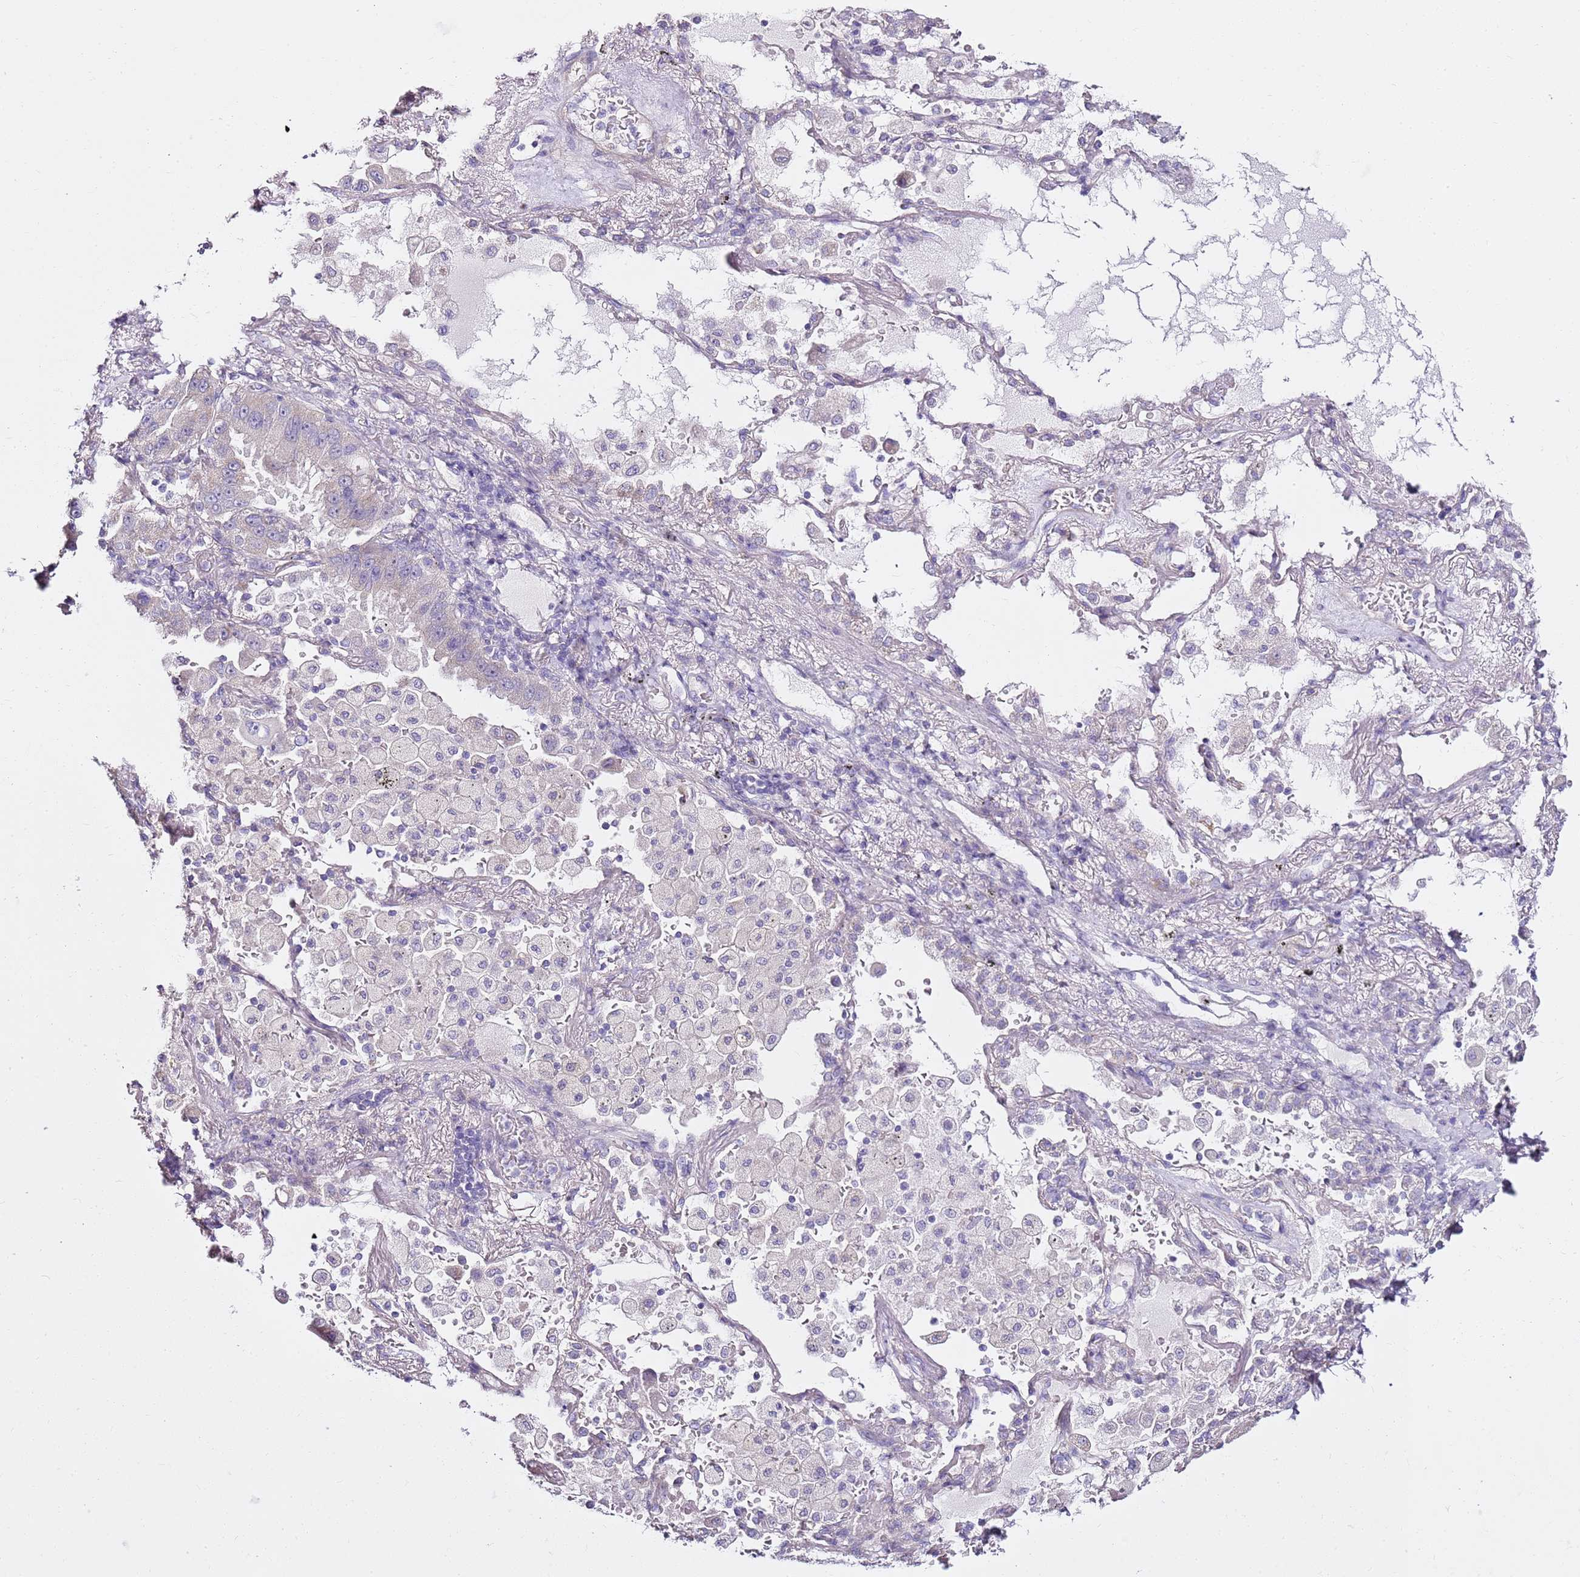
{"staining": {"intensity": "negative", "quantity": "none", "location": "none"}, "tissue": "lung cancer", "cell_type": "Tumor cells", "image_type": "cancer", "snomed": [{"axis": "morphology", "description": "Squamous cell carcinoma, NOS"}, {"axis": "topography", "description": "Lung"}], "caption": "Image shows no protein staining in tumor cells of lung cancer (squamous cell carcinoma) tissue.", "gene": "MYBPC3", "patient": {"sex": "male", "age": 74}}